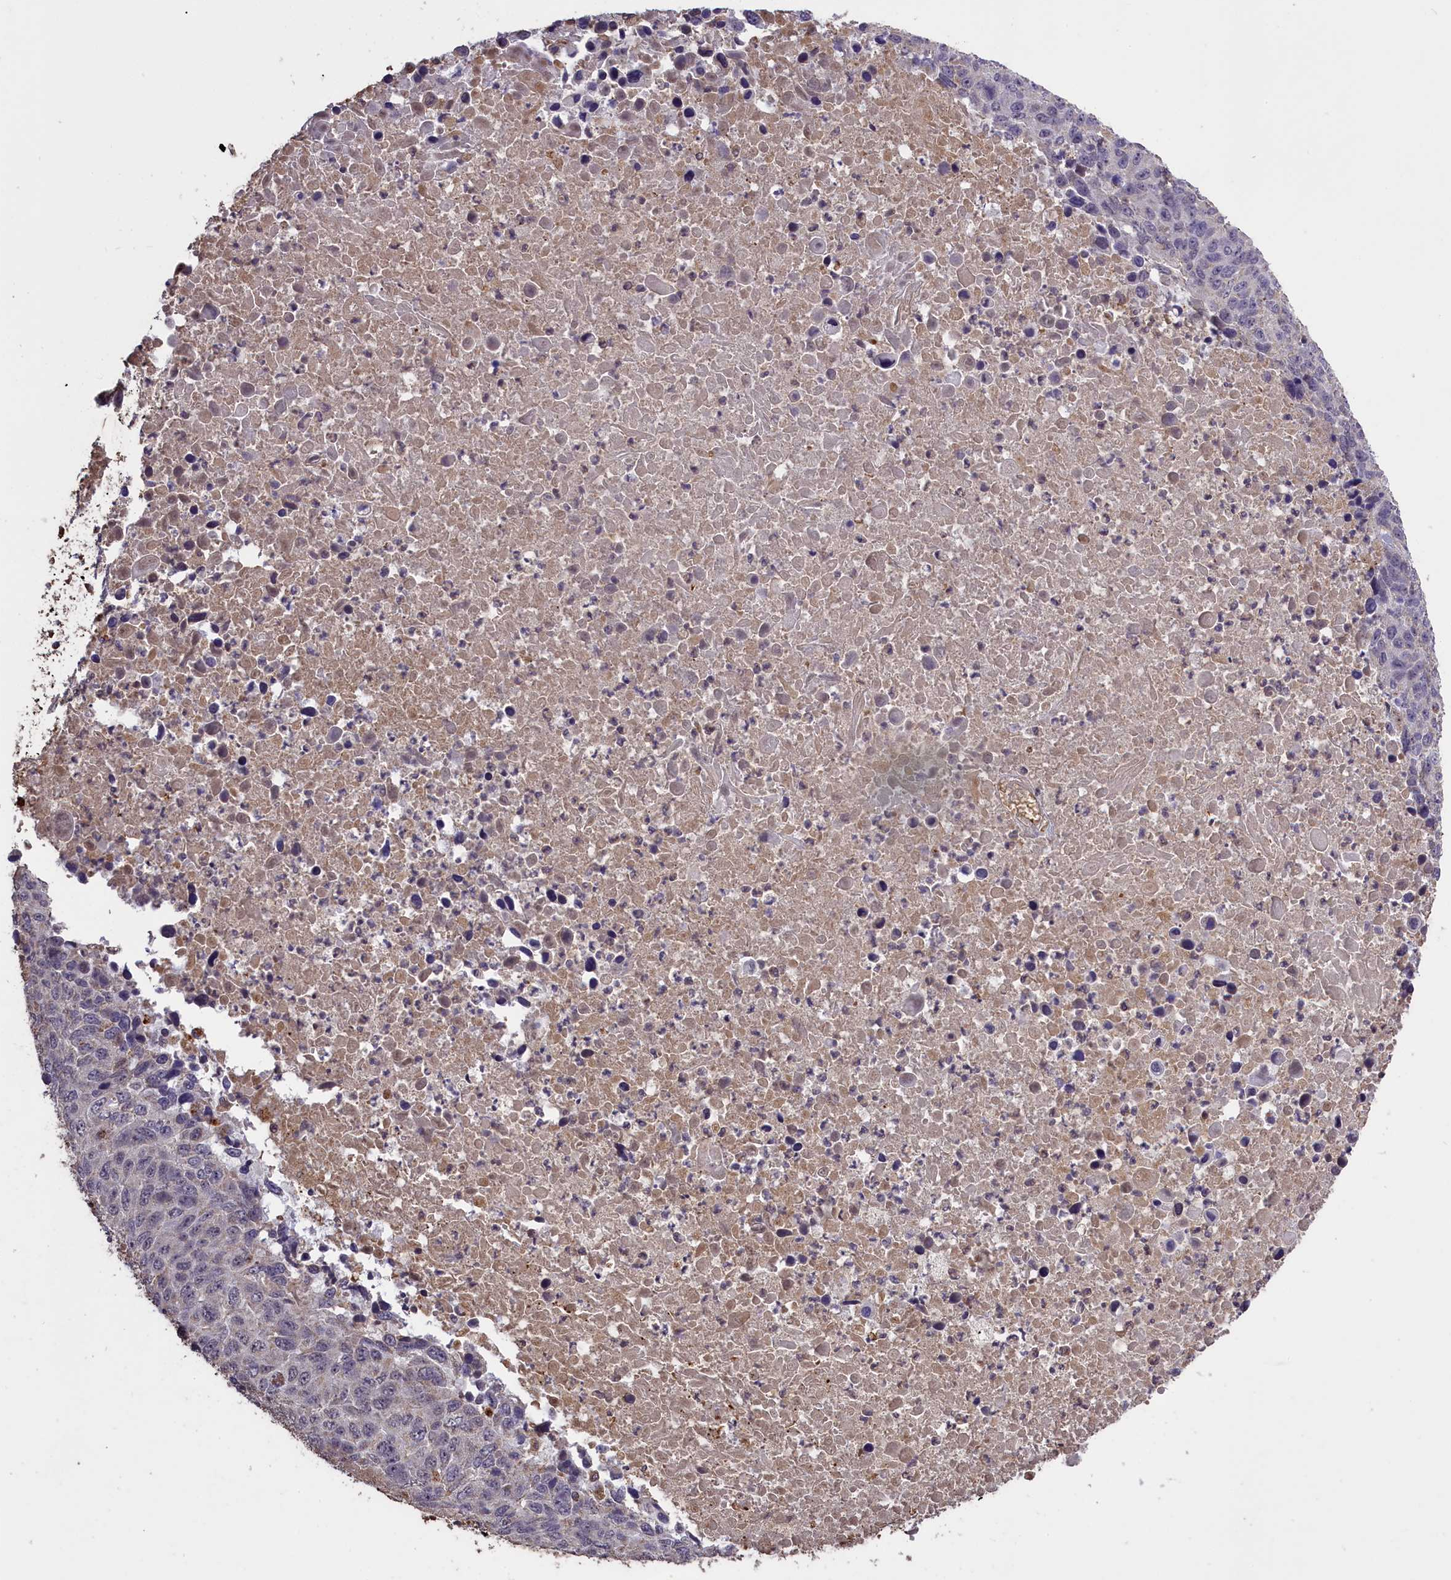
{"staining": {"intensity": "negative", "quantity": "none", "location": "none"}, "tissue": "lung cancer", "cell_type": "Tumor cells", "image_type": "cancer", "snomed": [{"axis": "morphology", "description": "Normal tissue, NOS"}, {"axis": "morphology", "description": "Squamous cell carcinoma, NOS"}, {"axis": "topography", "description": "Lymph node"}, {"axis": "topography", "description": "Lung"}], "caption": "Protein analysis of lung cancer (squamous cell carcinoma) reveals no significant staining in tumor cells.", "gene": "CLRN2", "patient": {"sex": "male", "age": 66}}